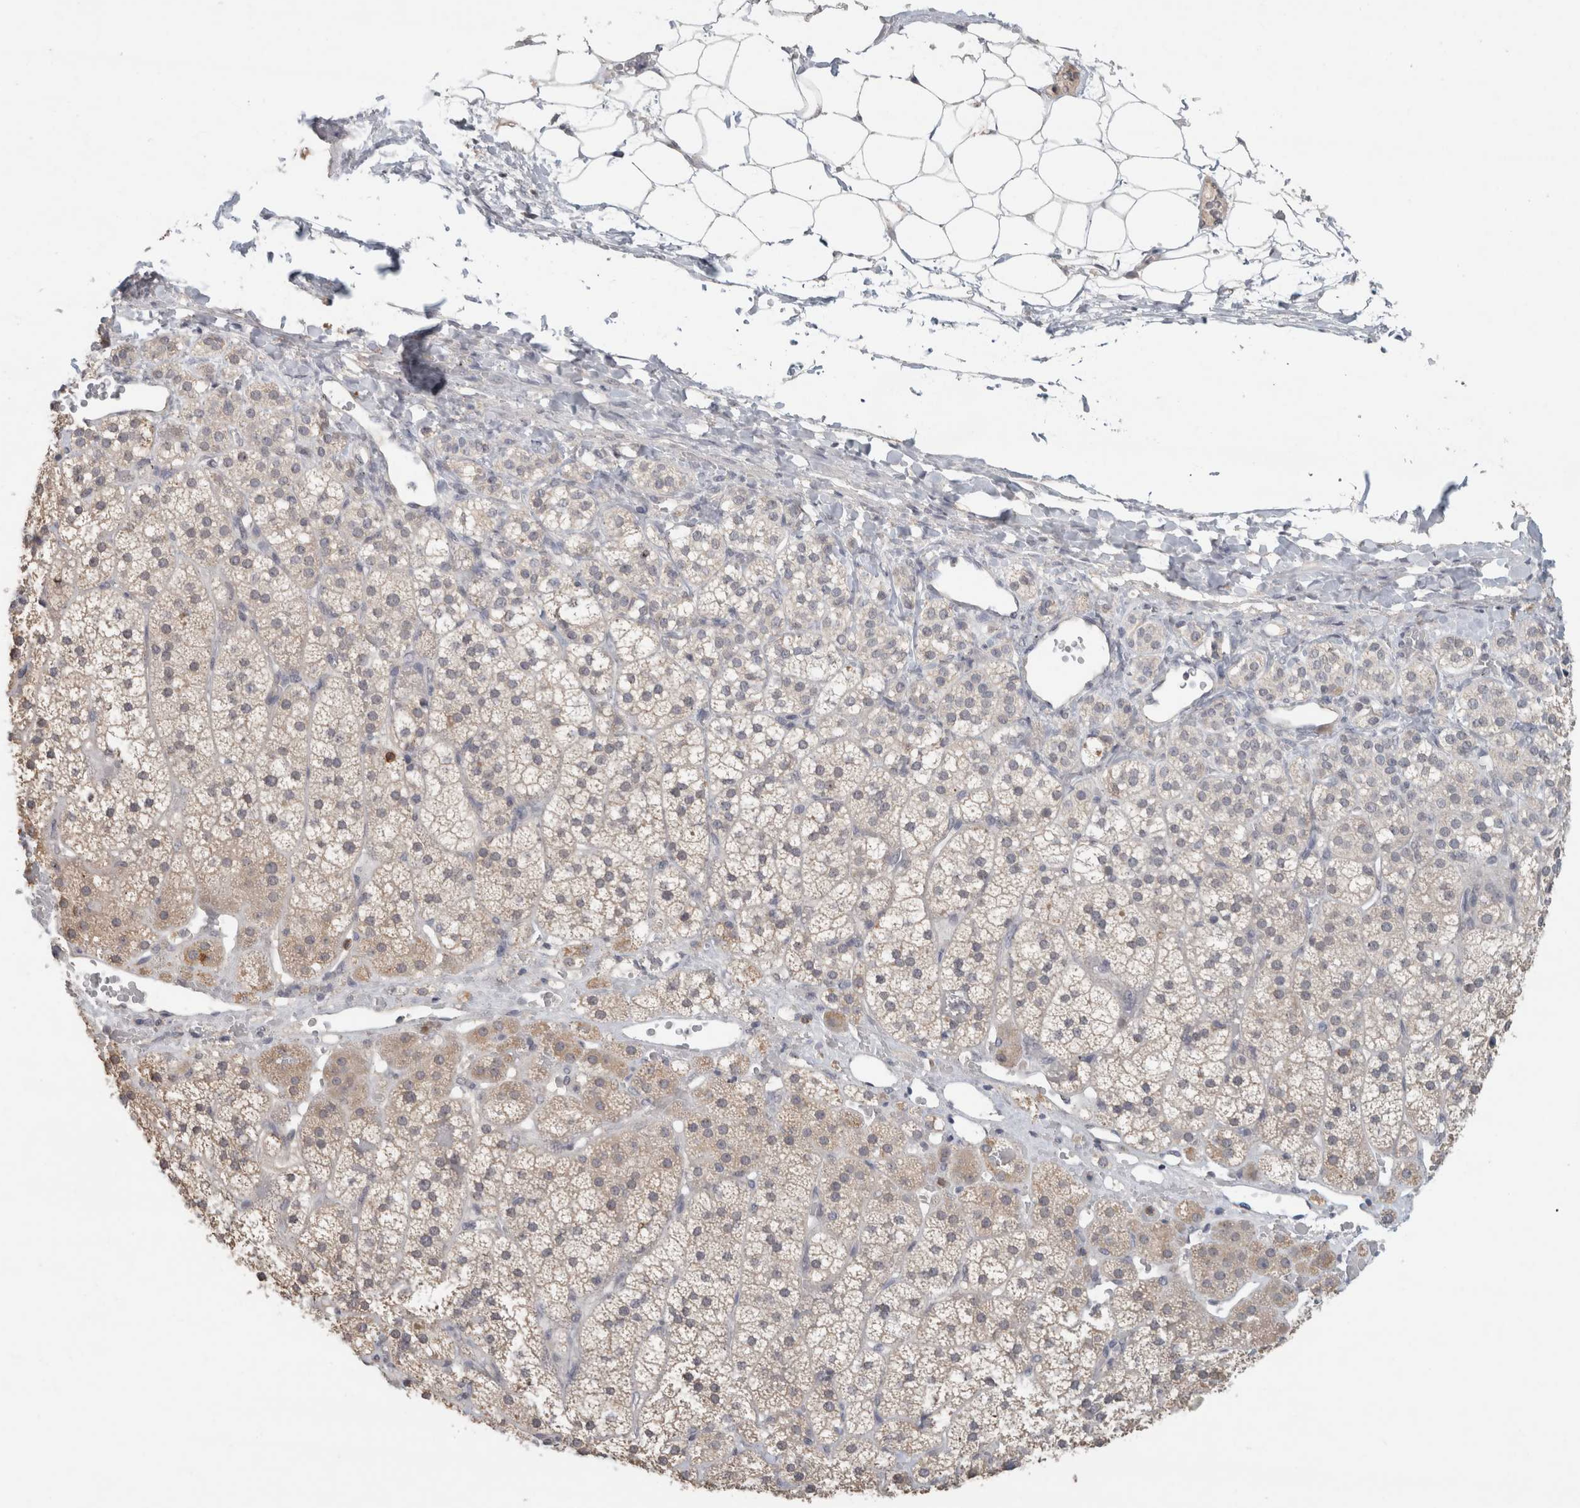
{"staining": {"intensity": "moderate", "quantity": "25%-75%", "location": "cytoplasmic/membranous"}, "tissue": "adrenal gland", "cell_type": "Glandular cells", "image_type": "normal", "snomed": [{"axis": "morphology", "description": "Normal tissue, NOS"}, {"axis": "topography", "description": "Adrenal gland"}], "caption": "High-magnification brightfield microscopy of normal adrenal gland stained with DAB (3,3'-diaminobenzidine) (brown) and counterstained with hematoxylin (blue). glandular cells exhibit moderate cytoplasmic/membranous expression is present in about25%-75% of cells.", "gene": "TRAT1", "patient": {"sex": "female", "age": 44}}